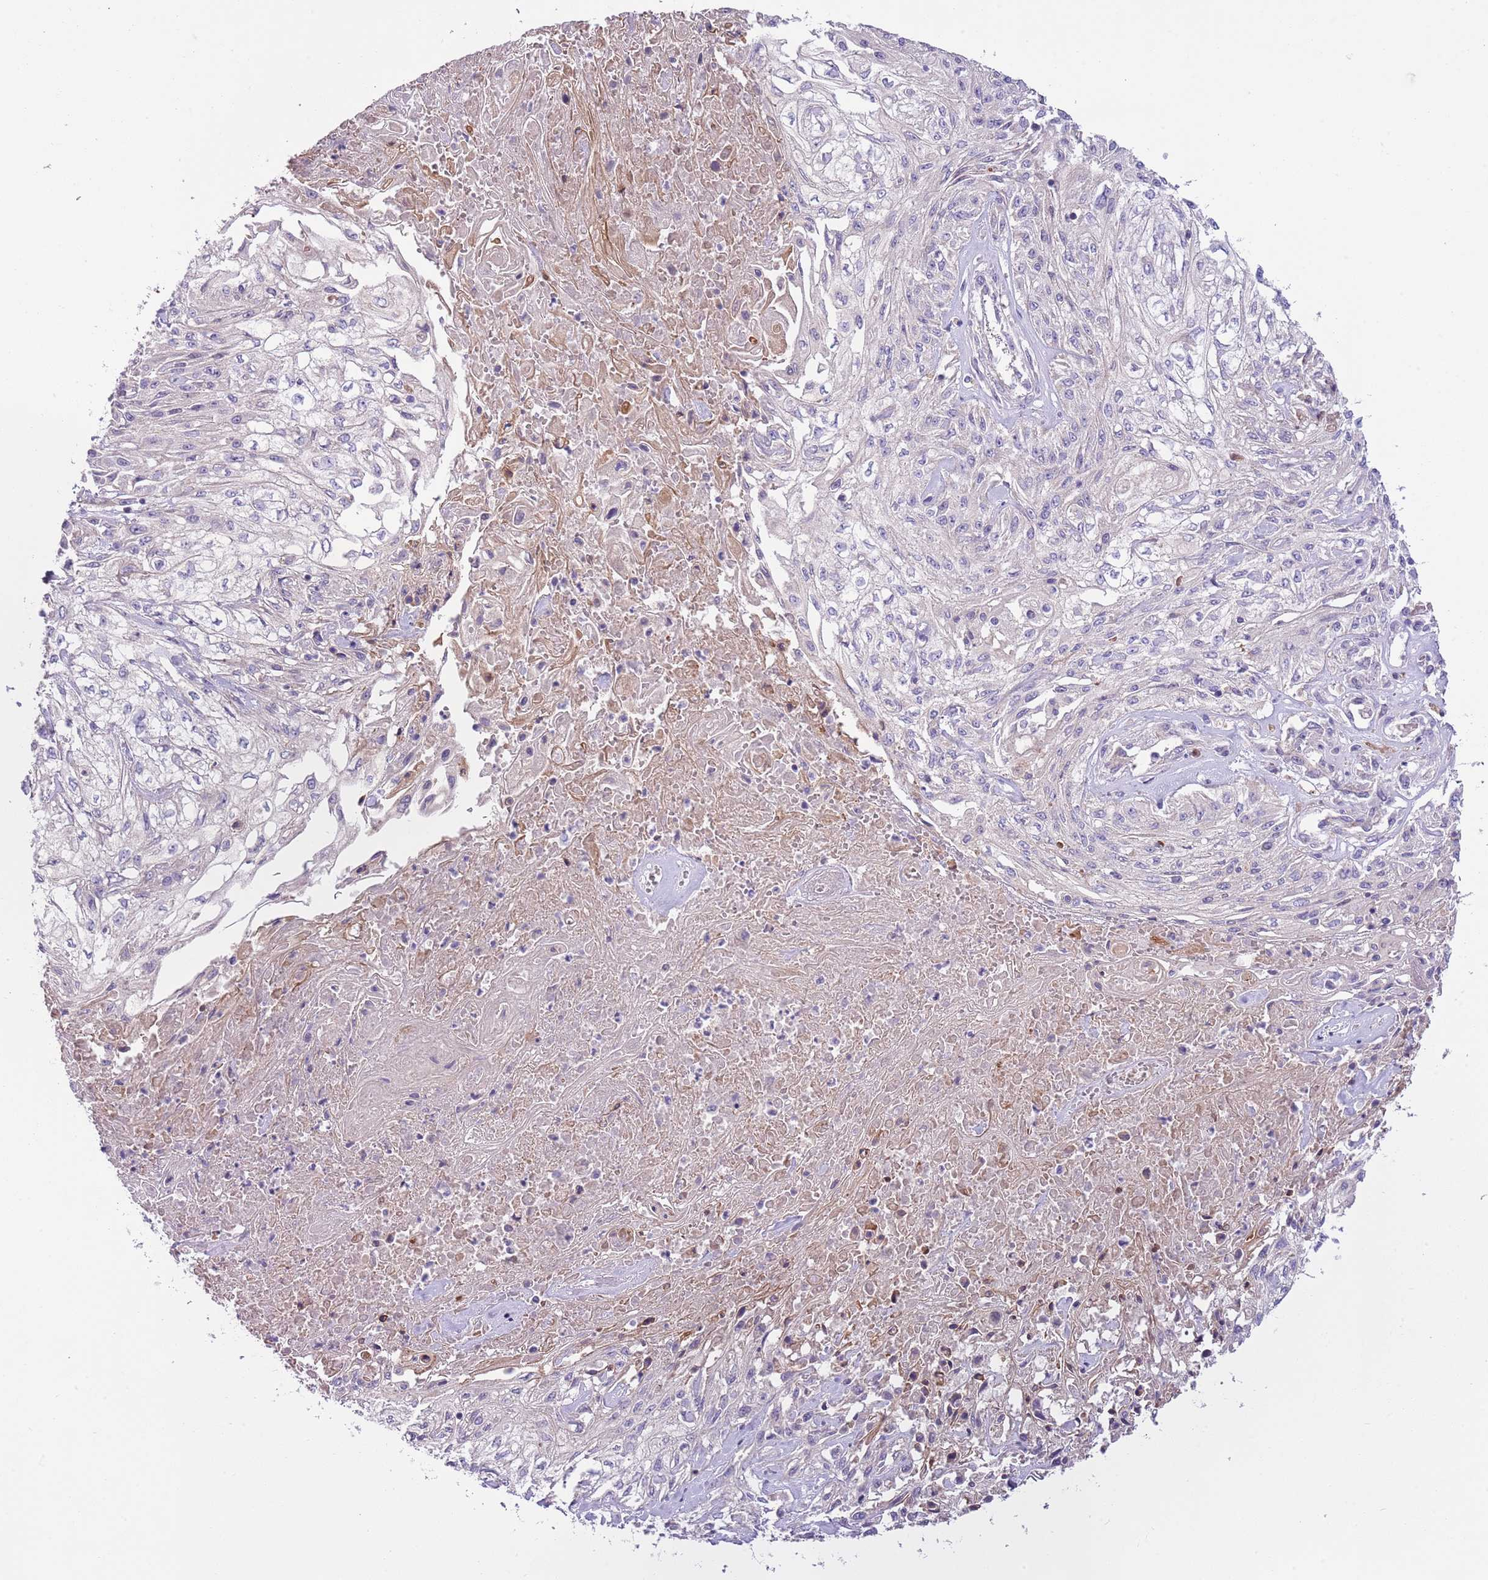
{"staining": {"intensity": "negative", "quantity": "none", "location": "none"}, "tissue": "skin cancer", "cell_type": "Tumor cells", "image_type": "cancer", "snomed": [{"axis": "morphology", "description": "Squamous cell carcinoma, NOS"}, {"axis": "morphology", "description": "Squamous cell carcinoma, metastatic, NOS"}, {"axis": "topography", "description": "Skin"}, {"axis": "topography", "description": "Lymph node"}], "caption": "There is no significant expression in tumor cells of skin cancer (metastatic squamous cell carcinoma). (Brightfield microscopy of DAB IHC at high magnification).", "gene": "HES3", "patient": {"sex": "male", "age": 75}}